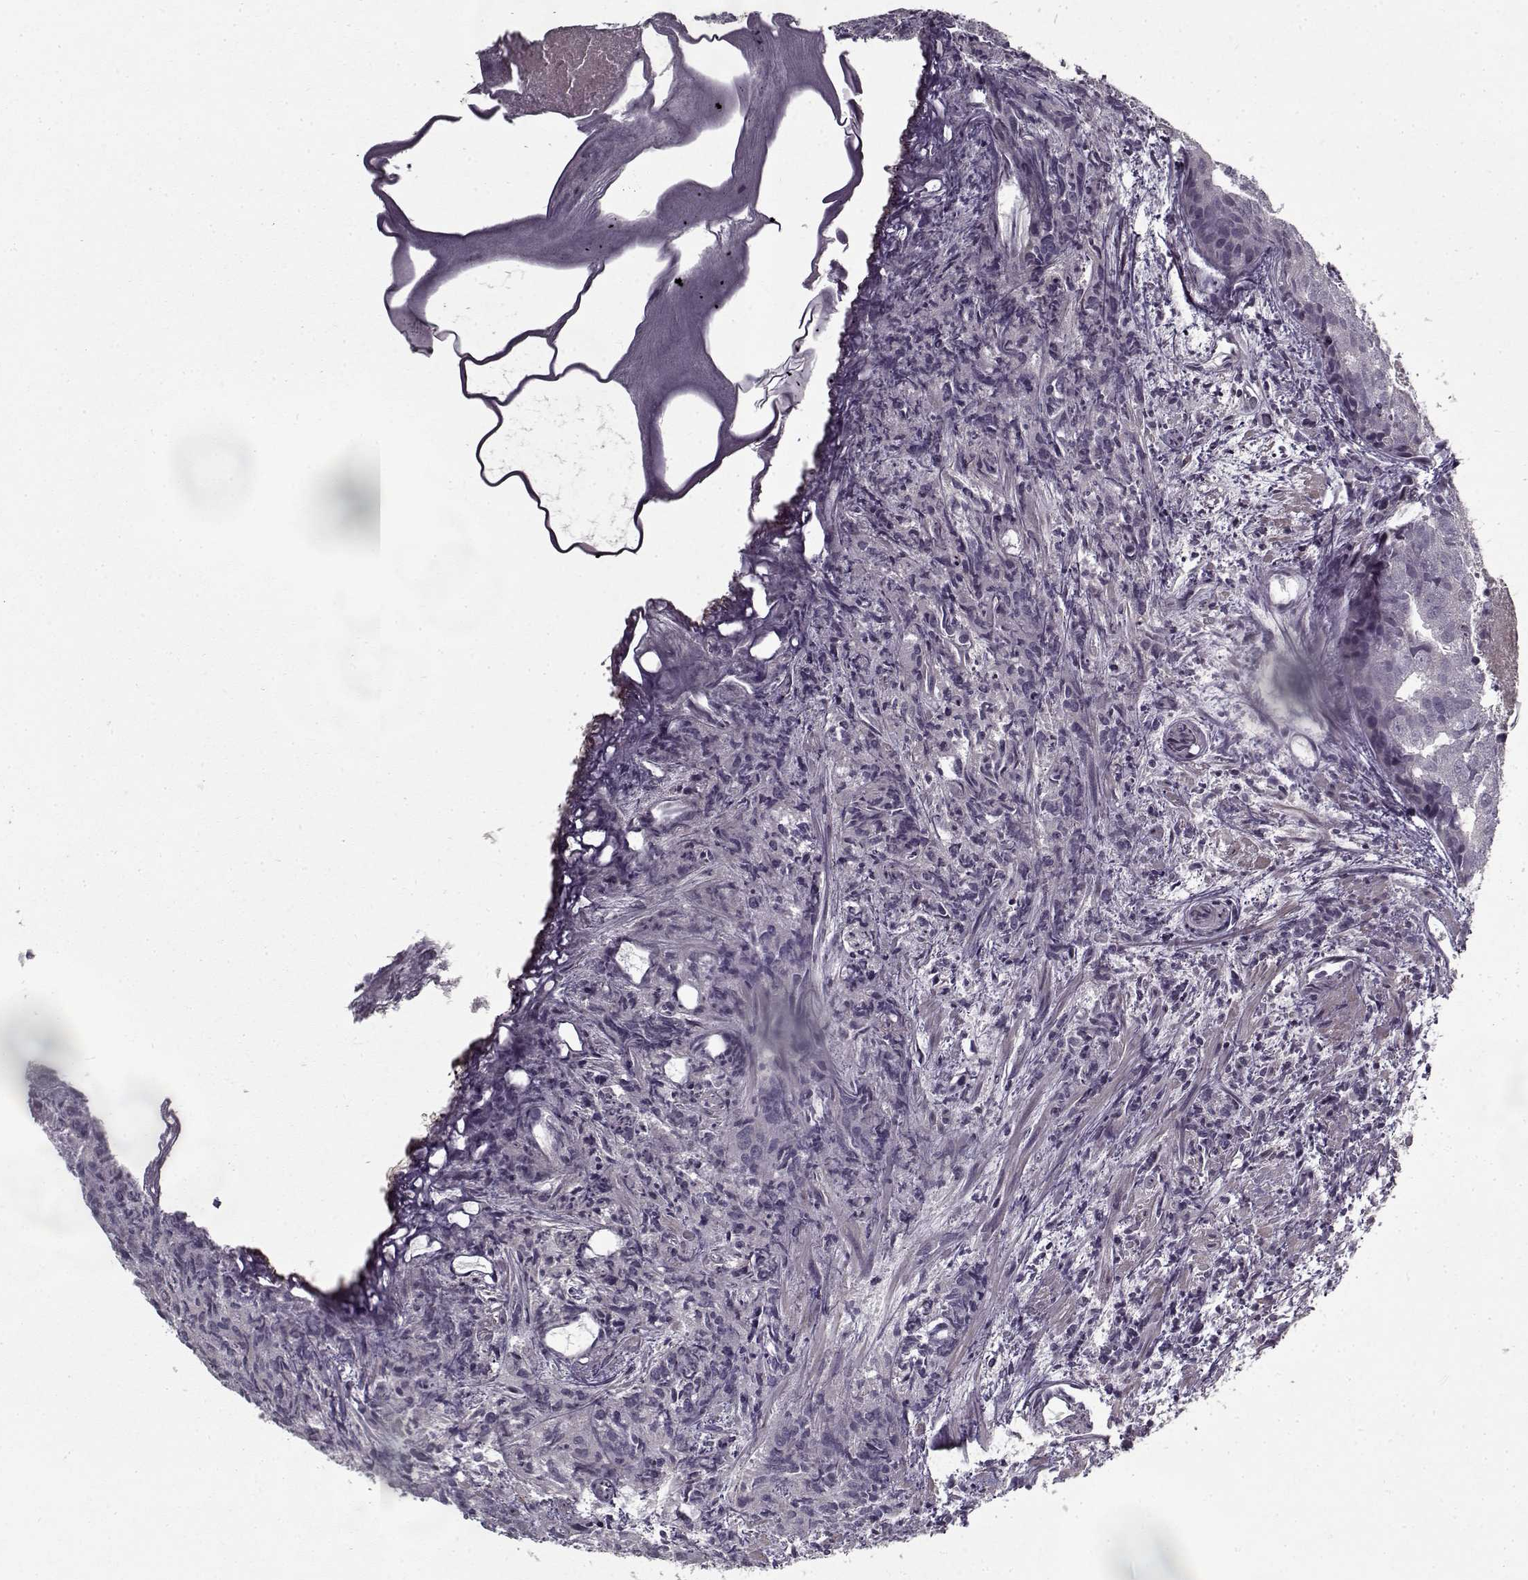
{"staining": {"intensity": "negative", "quantity": "none", "location": "none"}, "tissue": "prostate cancer", "cell_type": "Tumor cells", "image_type": "cancer", "snomed": [{"axis": "morphology", "description": "Adenocarcinoma, High grade"}, {"axis": "topography", "description": "Prostate"}], "caption": "Photomicrograph shows no protein positivity in tumor cells of prostate cancer tissue.", "gene": "LAMA2", "patient": {"sex": "male", "age": 58}}